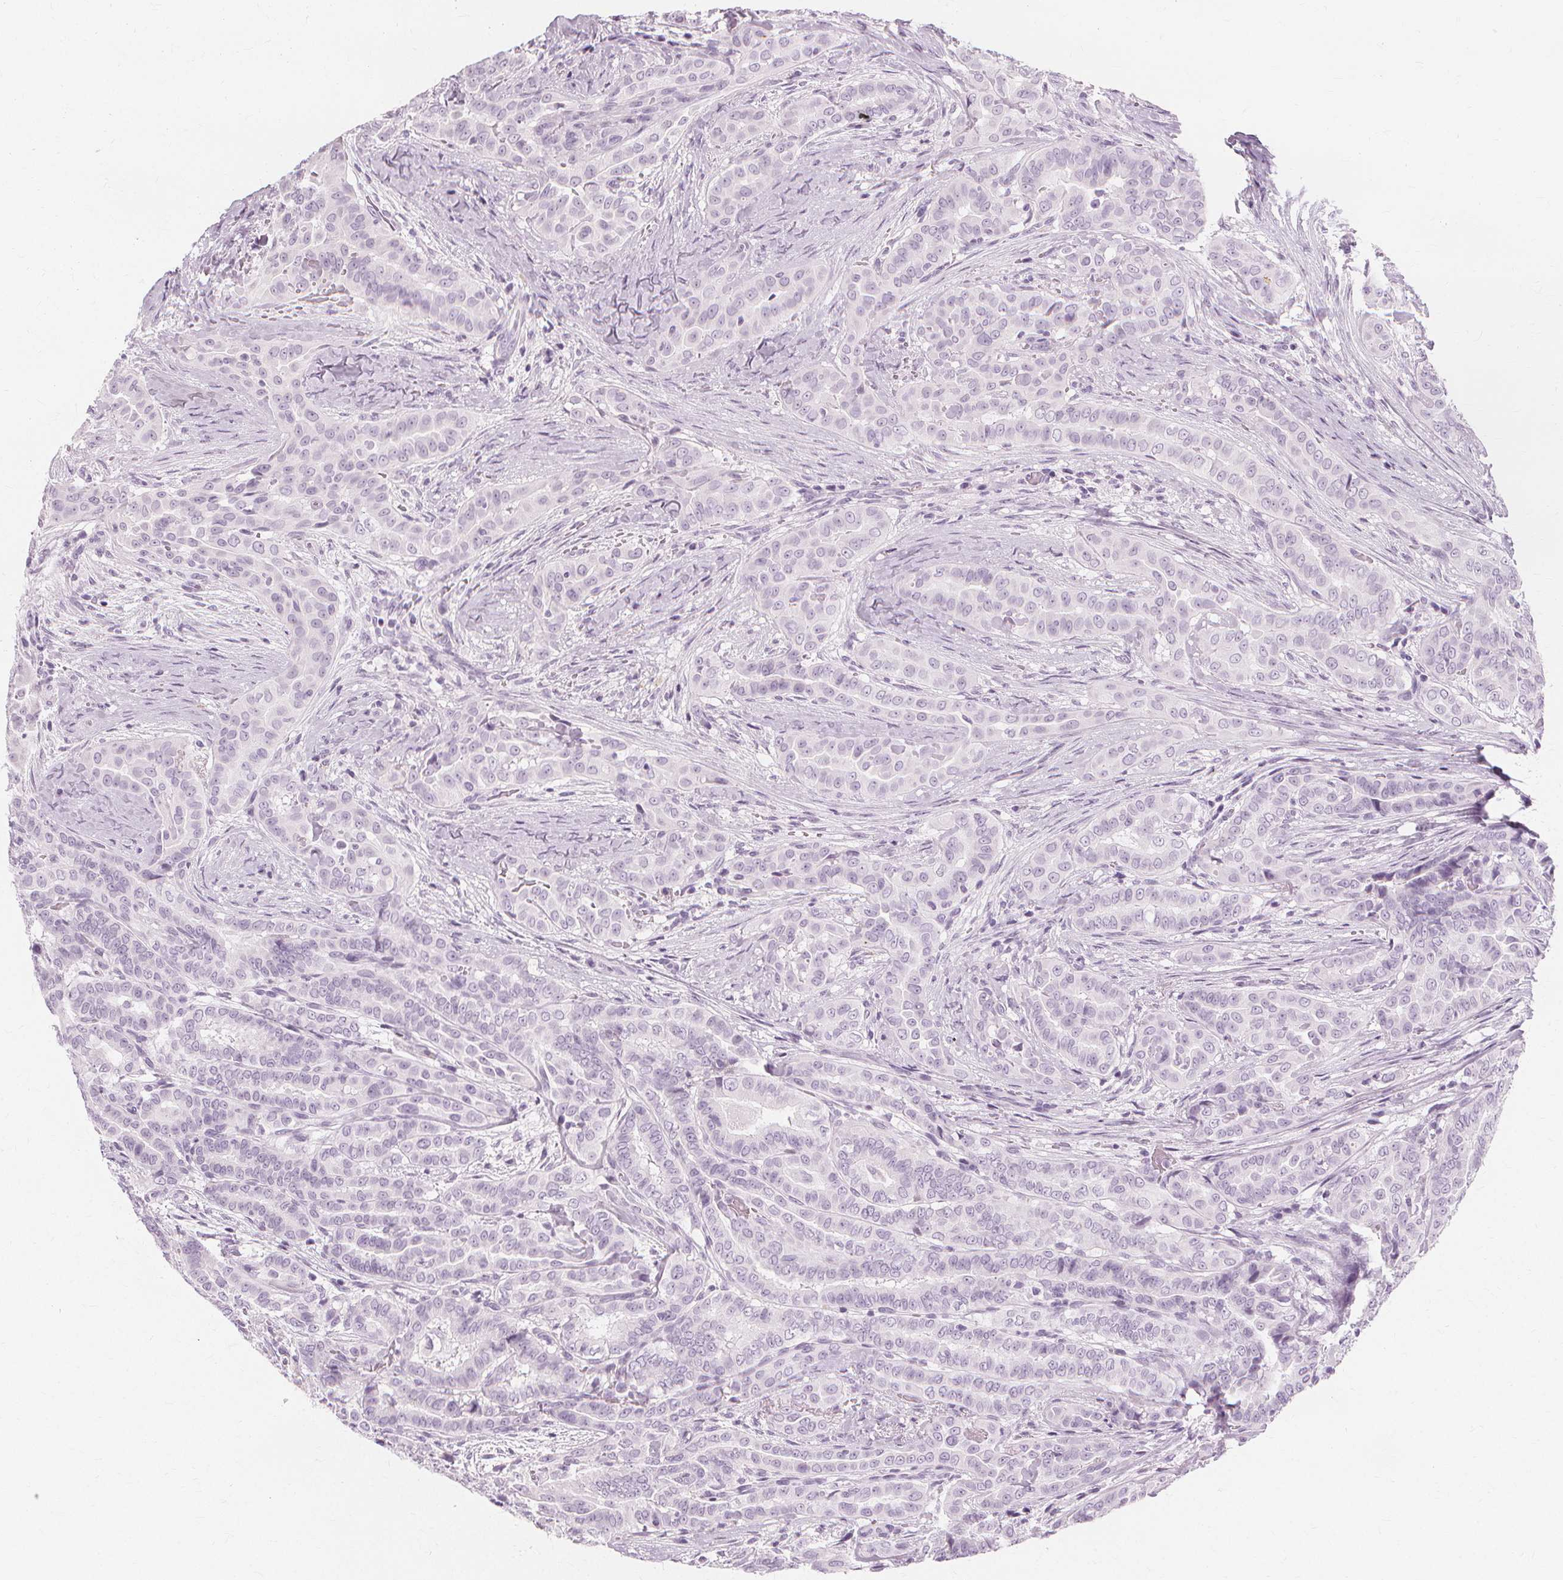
{"staining": {"intensity": "negative", "quantity": "none", "location": "none"}, "tissue": "thyroid cancer", "cell_type": "Tumor cells", "image_type": "cancer", "snomed": [{"axis": "morphology", "description": "Papillary adenocarcinoma, NOS"}, {"axis": "morphology", "description": "Papillary adenoma metastatic"}, {"axis": "topography", "description": "Thyroid gland"}], "caption": "A micrograph of thyroid cancer (papillary adenocarcinoma) stained for a protein displays no brown staining in tumor cells.", "gene": "TFF1", "patient": {"sex": "female", "age": 50}}